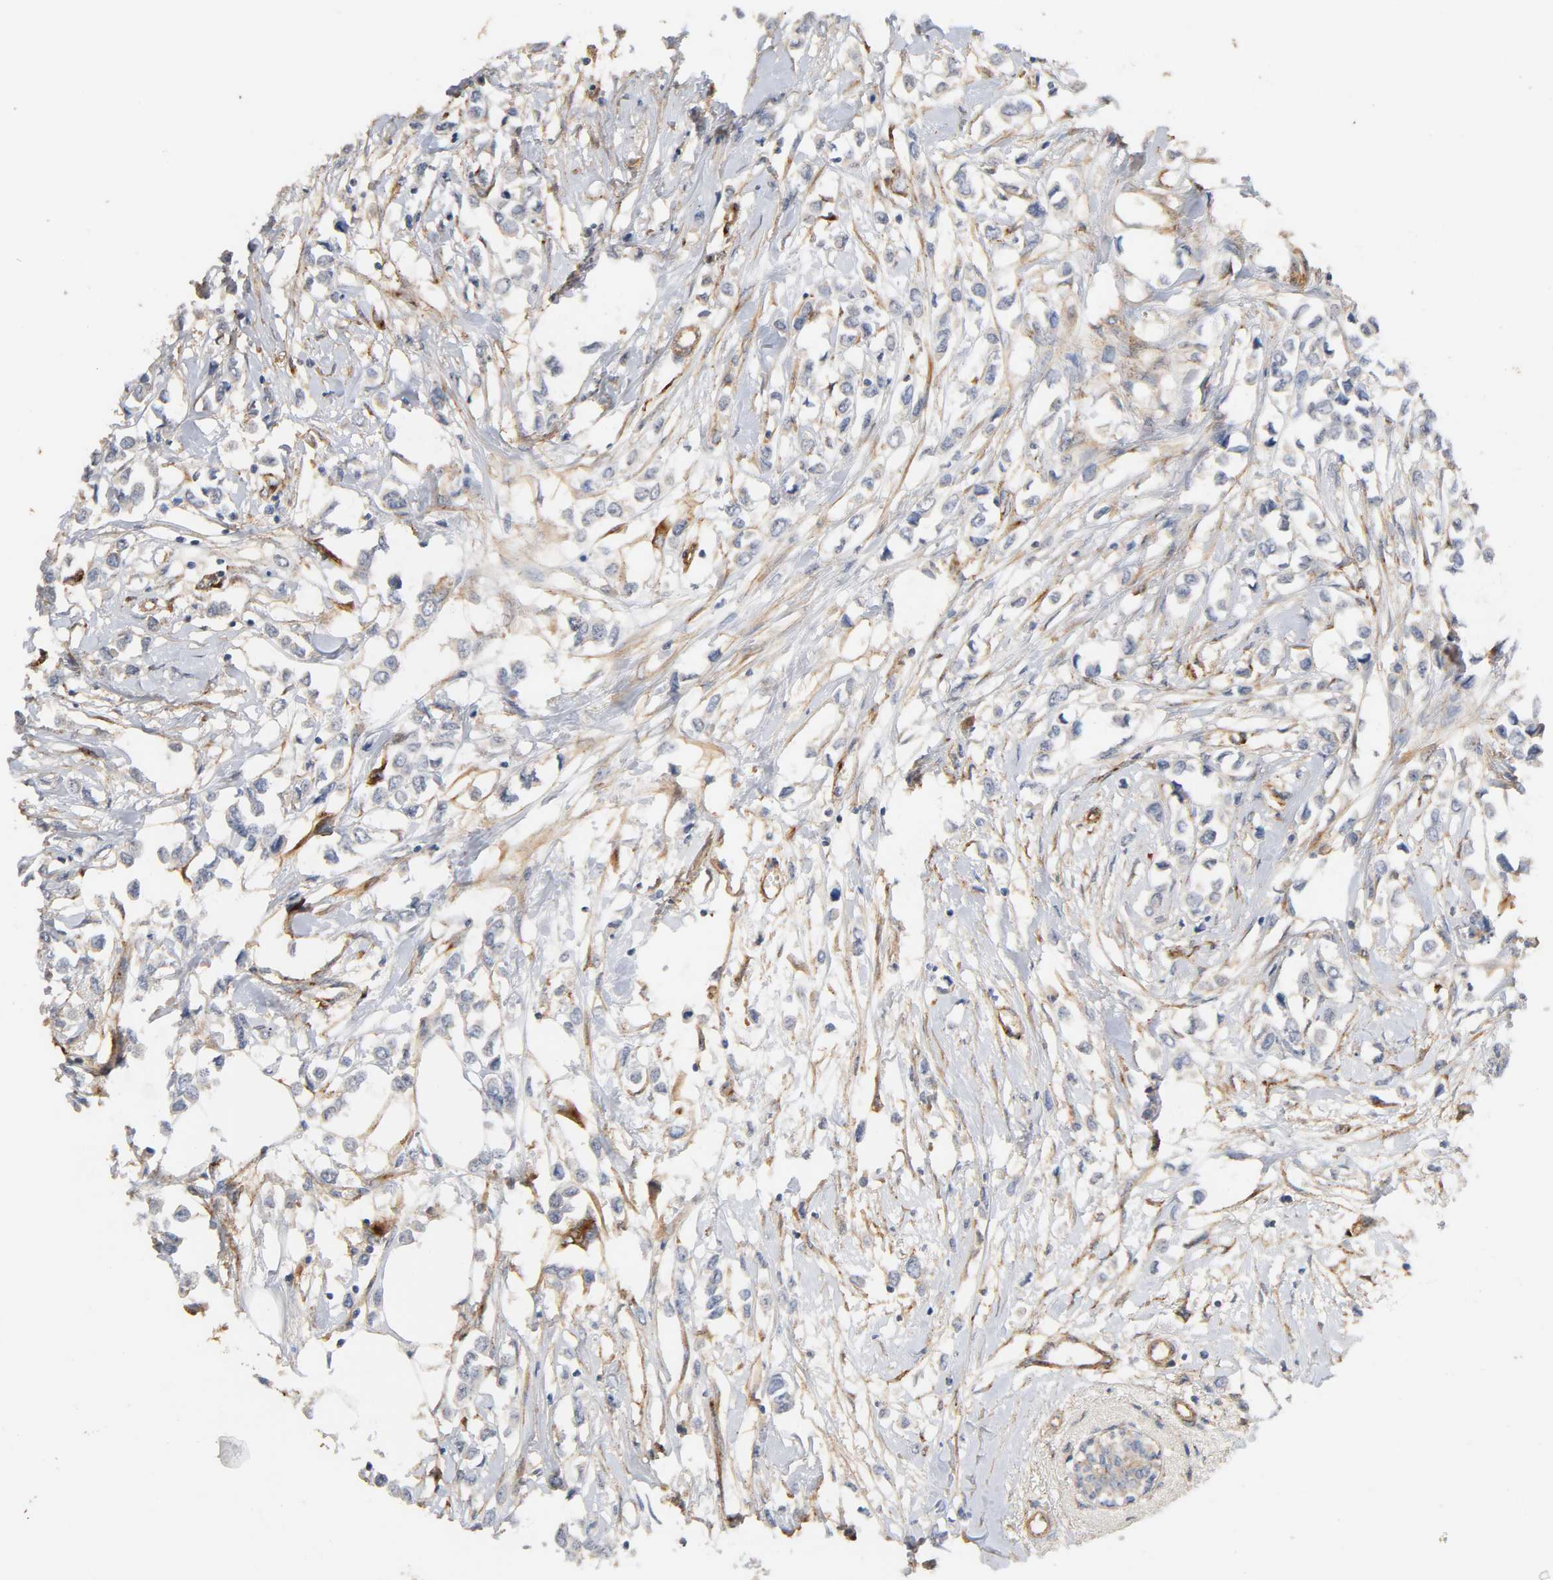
{"staining": {"intensity": "negative", "quantity": "none", "location": "none"}, "tissue": "breast cancer", "cell_type": "Tumor cells", "image_type": "cancer", "snomed": [{"axis": "morphology", "description": "Lobular carcinoma"}, {"axis": "topography", "description": "Breast"}], "caption": "Tumor cells are negative for brown protein staining in breast lobular carcinoma.", "gene": "IFITM3", "patient": {"sex": "female", "age": 51}}